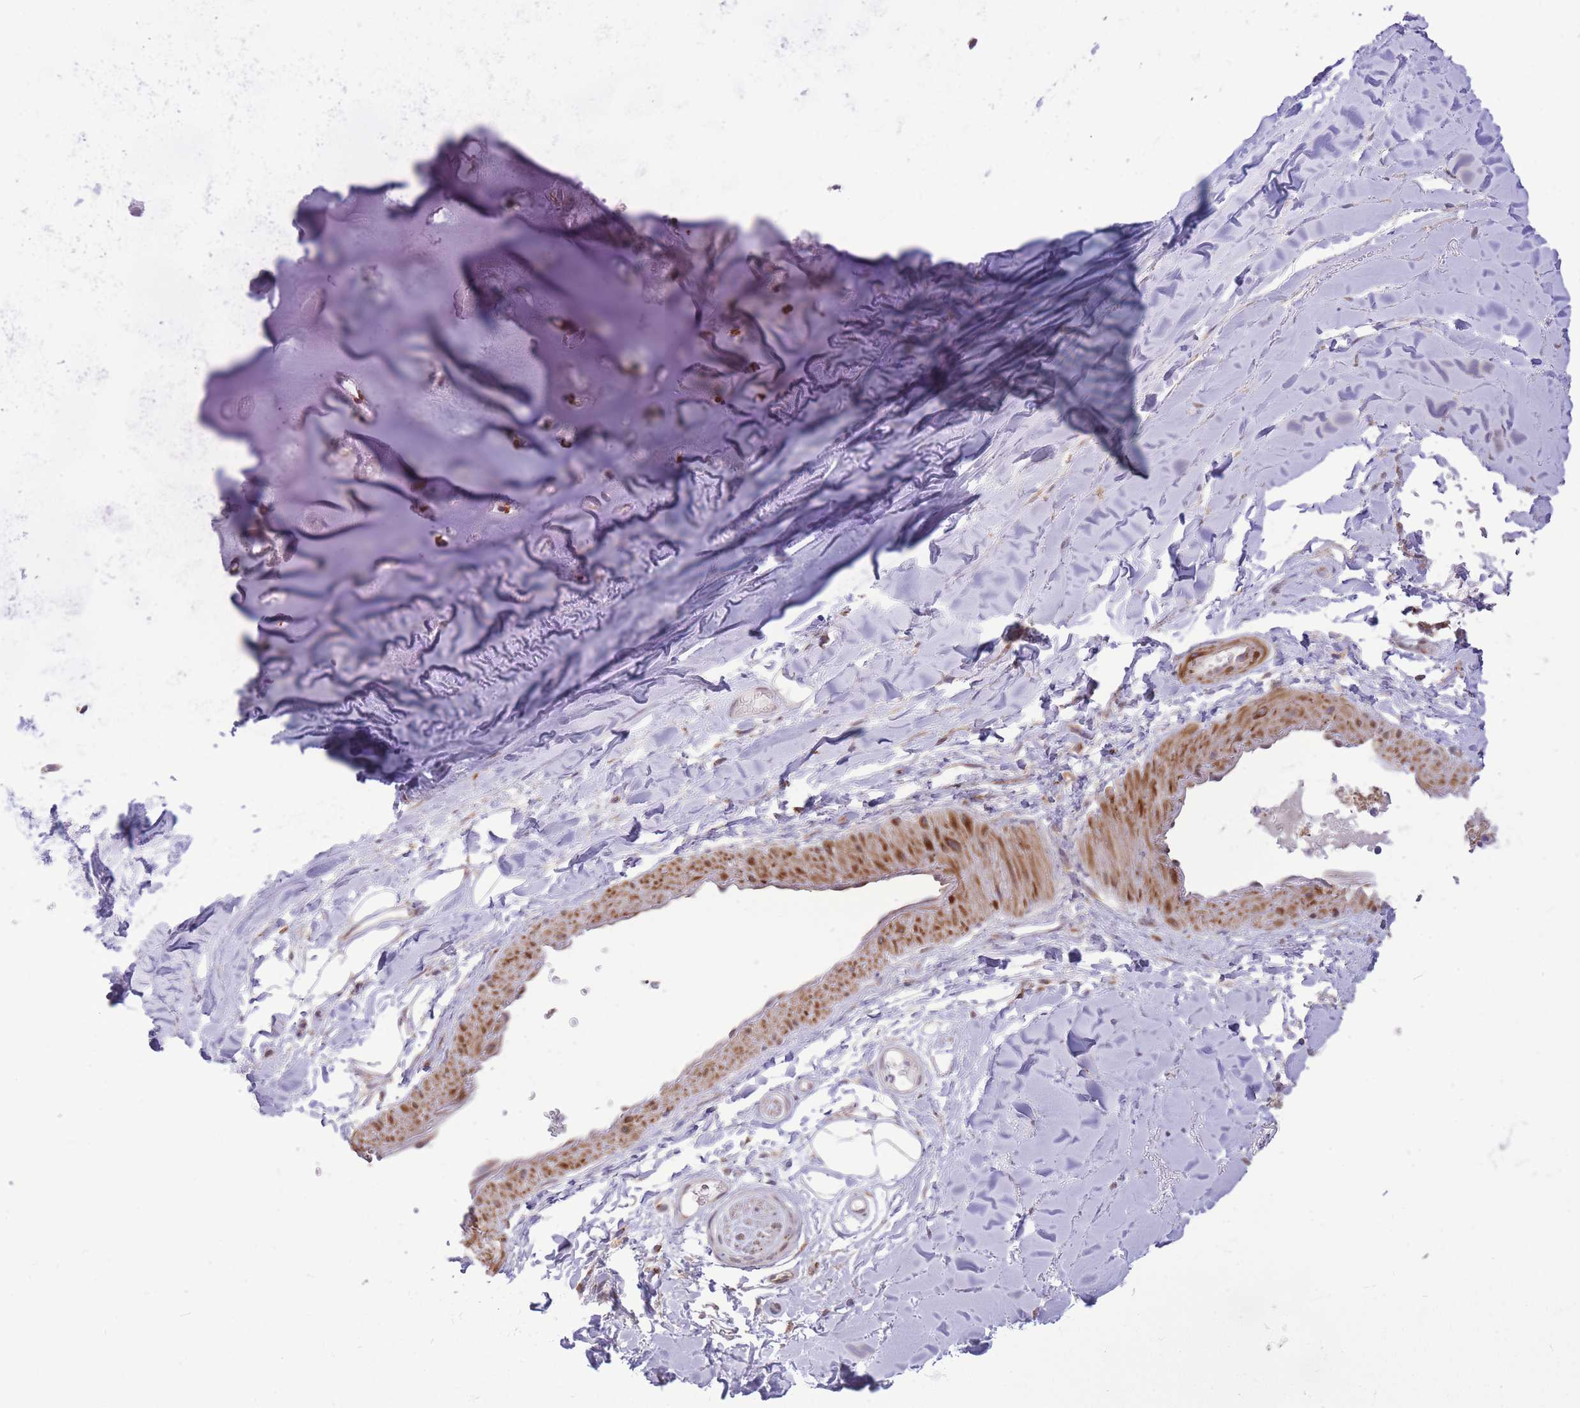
{"staining": {"intensity": "negative", "quantity": "none", "location": "none"}, "tissue": "adipose tissue", "cell_type": "Adipocytes", "image_type": "normal", "snomed": [{"axis": "morphology", "description": "Normal tissue, NOS"}, {"axis": "topography", "description": "Cartilage tissue"}], "caption": "Adipocytes show no significant protein staining in unremarkable adipose tissue. The staining is performed using DAB brown chromogen with nuclei counter-stained in using hematoxylin.", "gene": "ZBED5", "patient": {"sex": "male", "age": 80}}